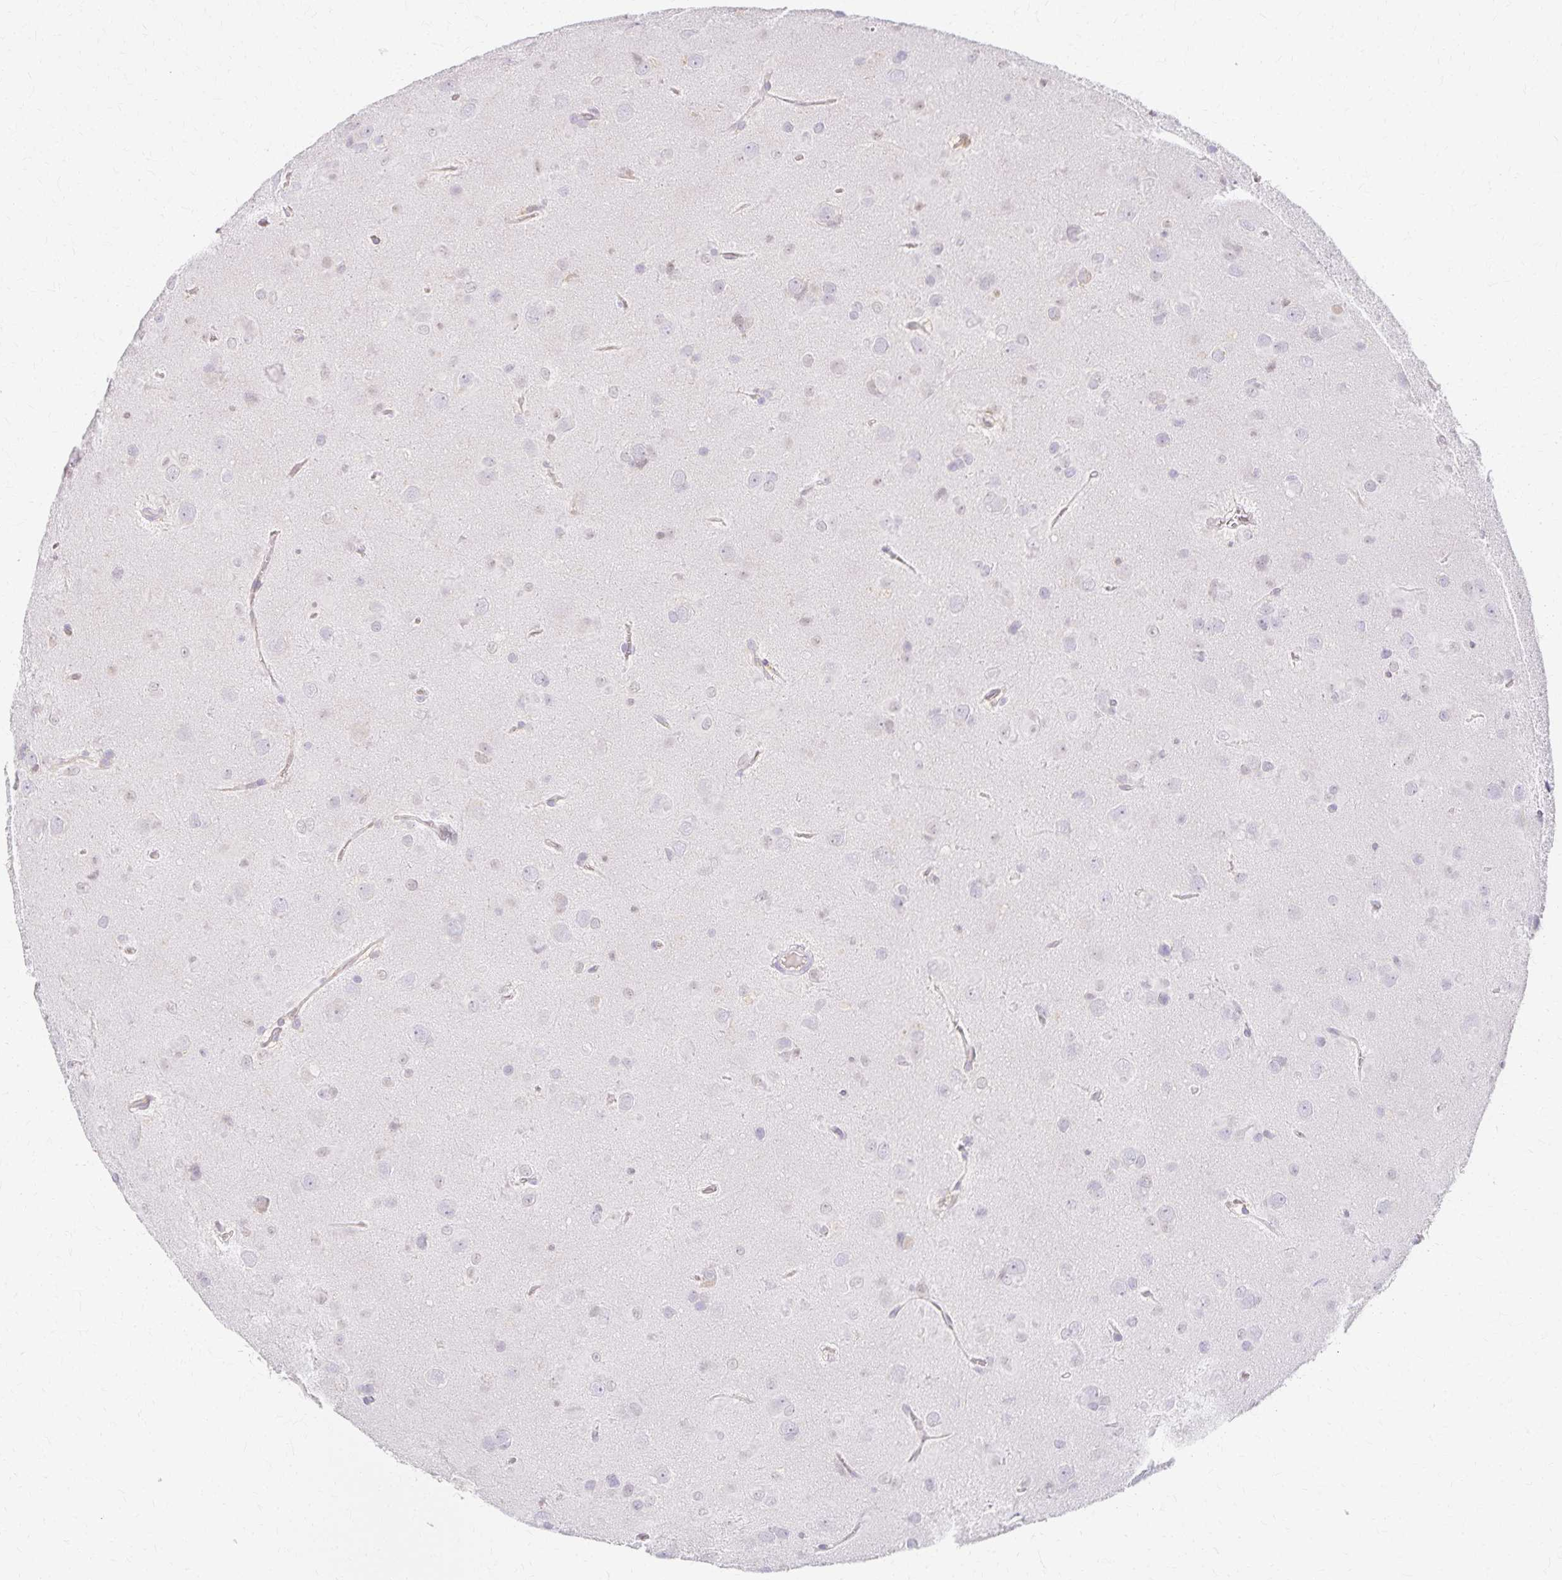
{"staining": {"intensity": "negative", "quantity": "none", "location": "none"}, "tissue": "glioma", "cell_type": "Tumor cells", "image_type": "cancer", "snomed": [{"axis": "morphology", "description": "Glioma, malignant, Low grade"}, {"axis": "topography", "description": "Brain"}], "caption": "This is an IHC micrograph of human glioma. There is no staining in tumor cells.", "gene": "AZGP1", "patient": {"sex": "male", "age": 58}}